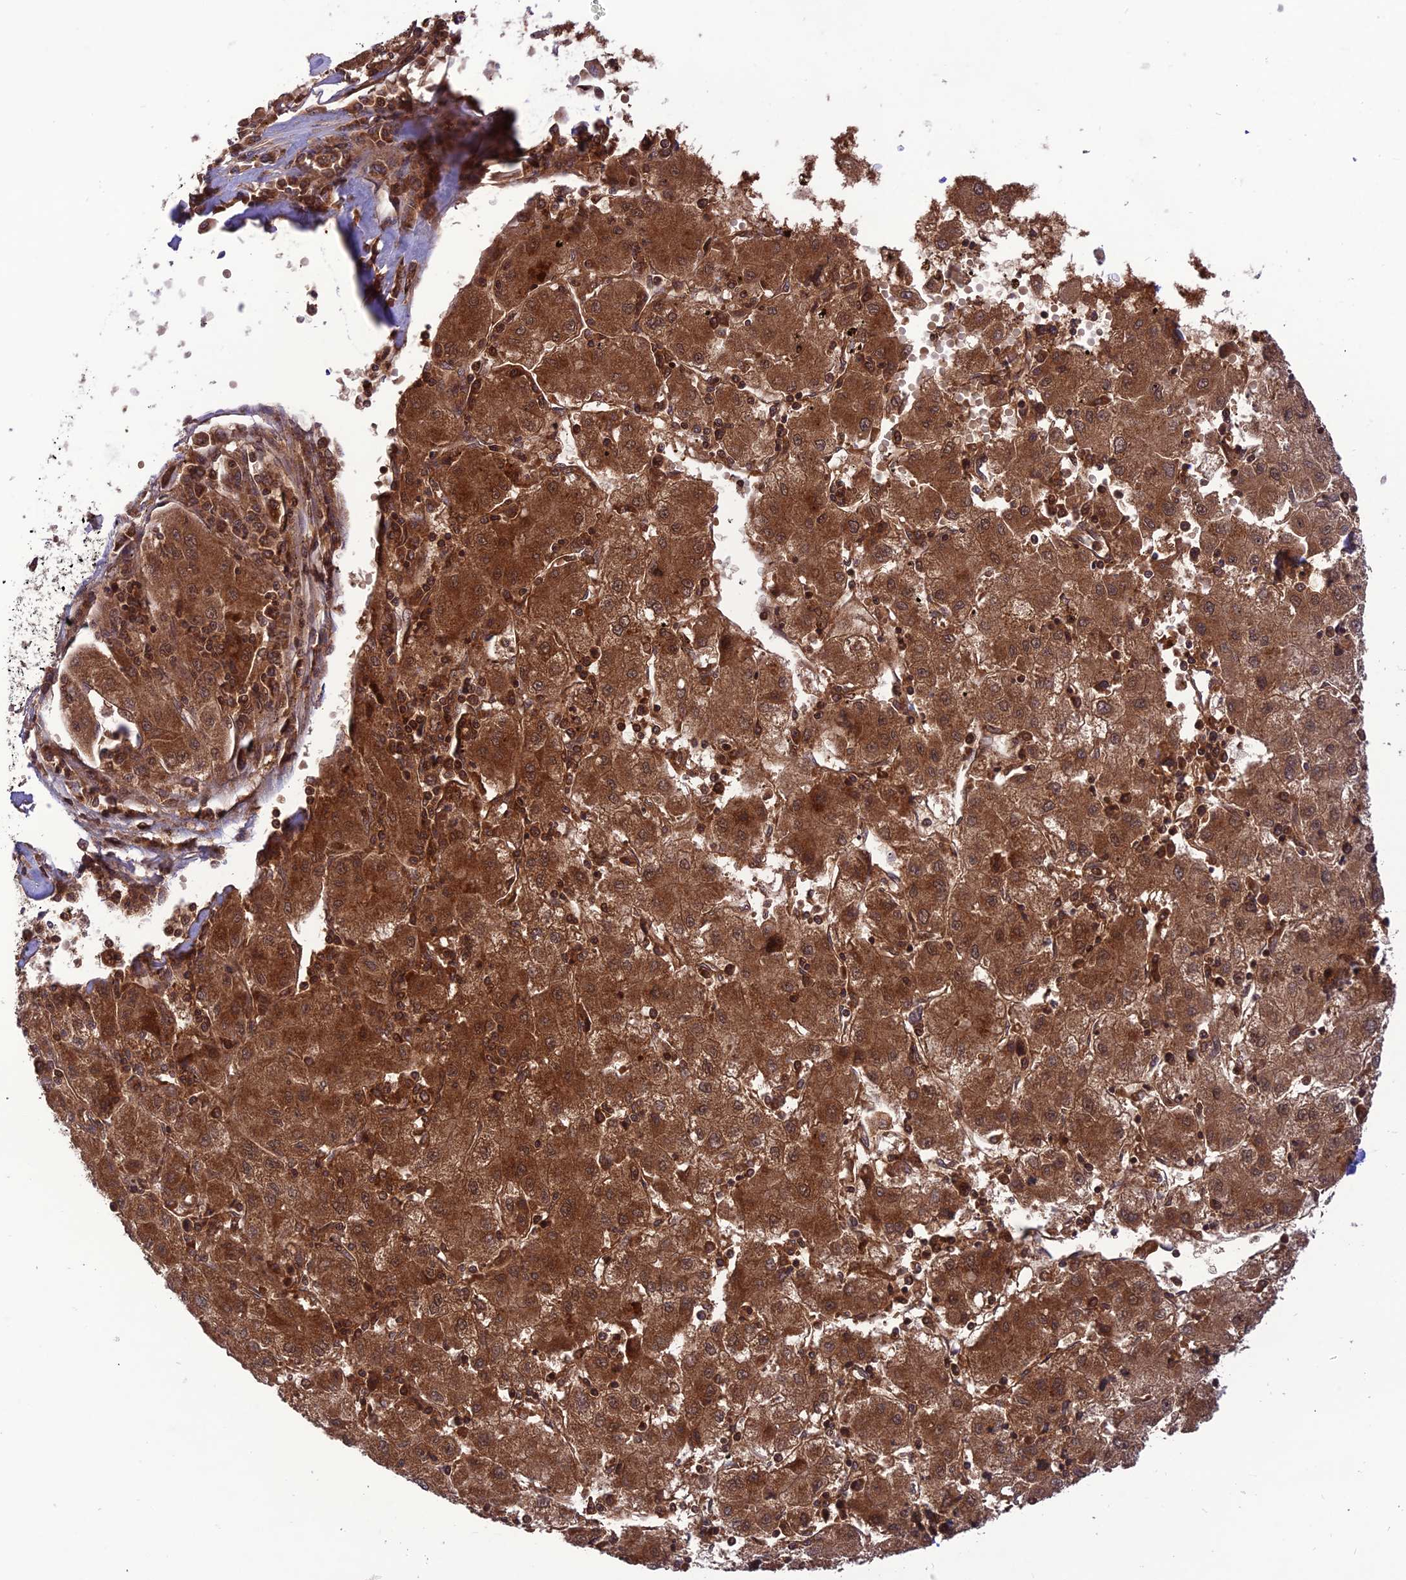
{"staining": {"intensity": "strong", "quantity": ">75%", "location": "cytoplasmic/membranous,nuclear"}, "tissue": "liver cancer", "cell_type": "Tumor cells", "image_type": "cancer", "snomed": [{"axis": "morphology", "description": "Carcinoma, Hepatocellular, NOS"}, {"axis": "topography", "description": "Liver"}], "caption": "Immunohistochemistry of hepatocellular carcinoma (liver) shows high levels of strong cytoplasmic/membranous and nuclear staining in about >75% of tumor cells.", "gene": "NDUFC1", "patient": {"sex": "male", "age": 72}}